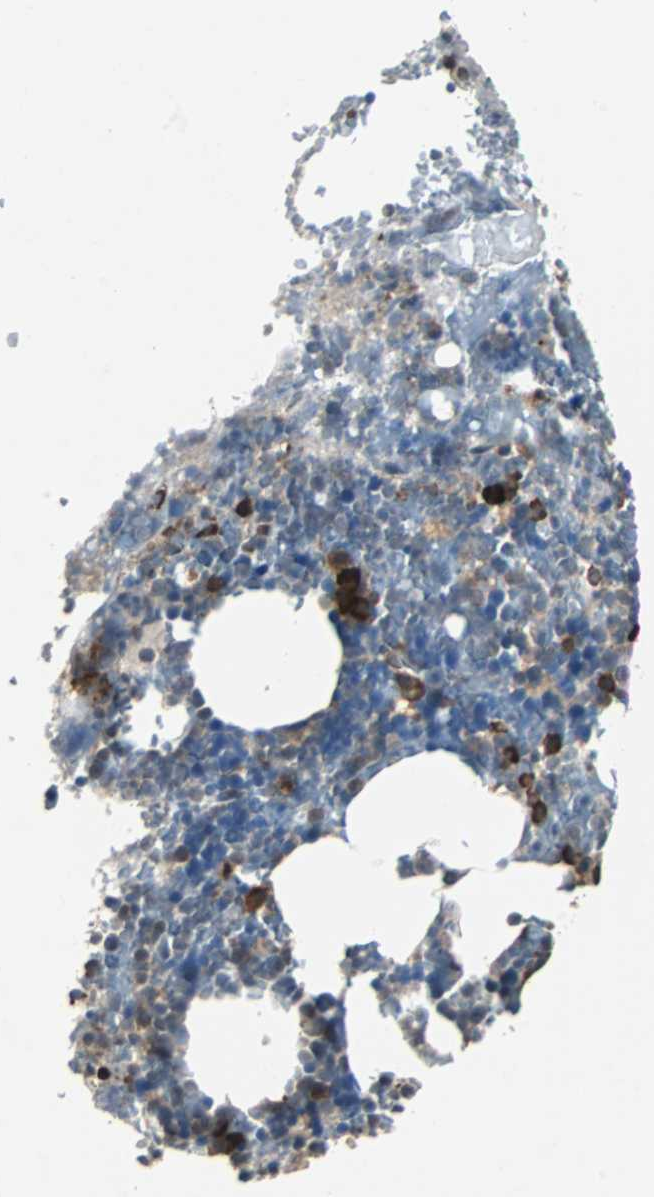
{"staining": {"intensity": "strong", "quantity": "25%-75%", "location": "cytoplasmic/membranous,nuclear"}, "tissue": "bone marrow", "cell_type": "Hematopoietic cells", "image_type": "normal", "snomed": [{"axis": "morphology", "description": "Normal tissue, NOS"}, {"axis": "topography", "description": "Bone marrow"}], "caption": "Immunohistochemistry of normal bone marrow exhibits high levels of strong cytoplasmic/membranous,nuclear staining in about 25%-75% of hematopoietic cells.", "gene": "CHP1", "patient": {"sex": "female", "age": 66}}